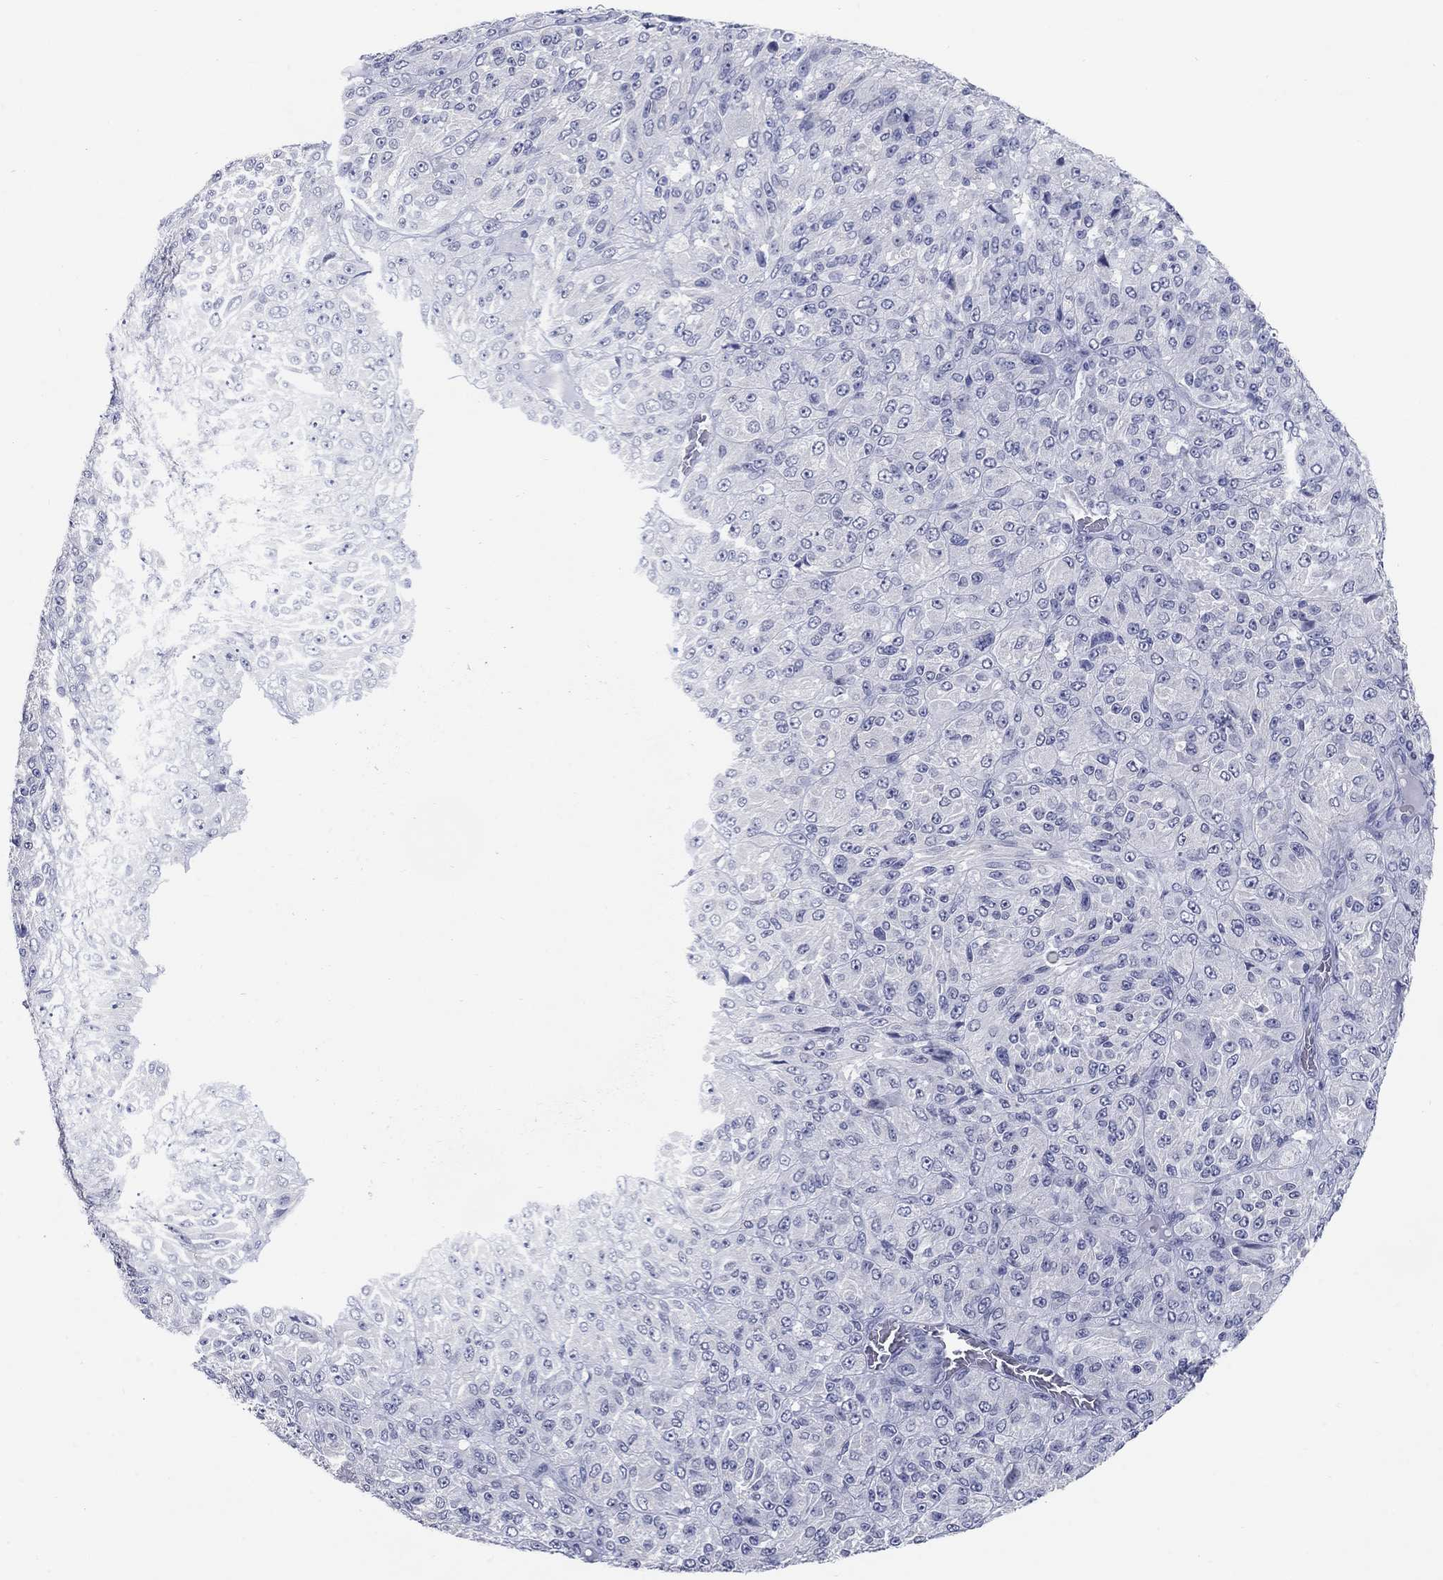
{"staining": {"intensity": "negative", "quantity": "none", "location": "none"}, "tissue": "melanoma", "cell_type": "Tumor cells", "image_type": "cancer", "snomed": [{"axis": "morphology", "description": "Malignant melanoma, Metastatic site"}, {"axis": "topography", "description": "Brain"}], "caption": "The immunohistochemistry micrograph has no significant expression in tumor cells of melanoma tissue.", "gene": "ATP6V1G2", "patient": {"sex": "female", "age": 56}}